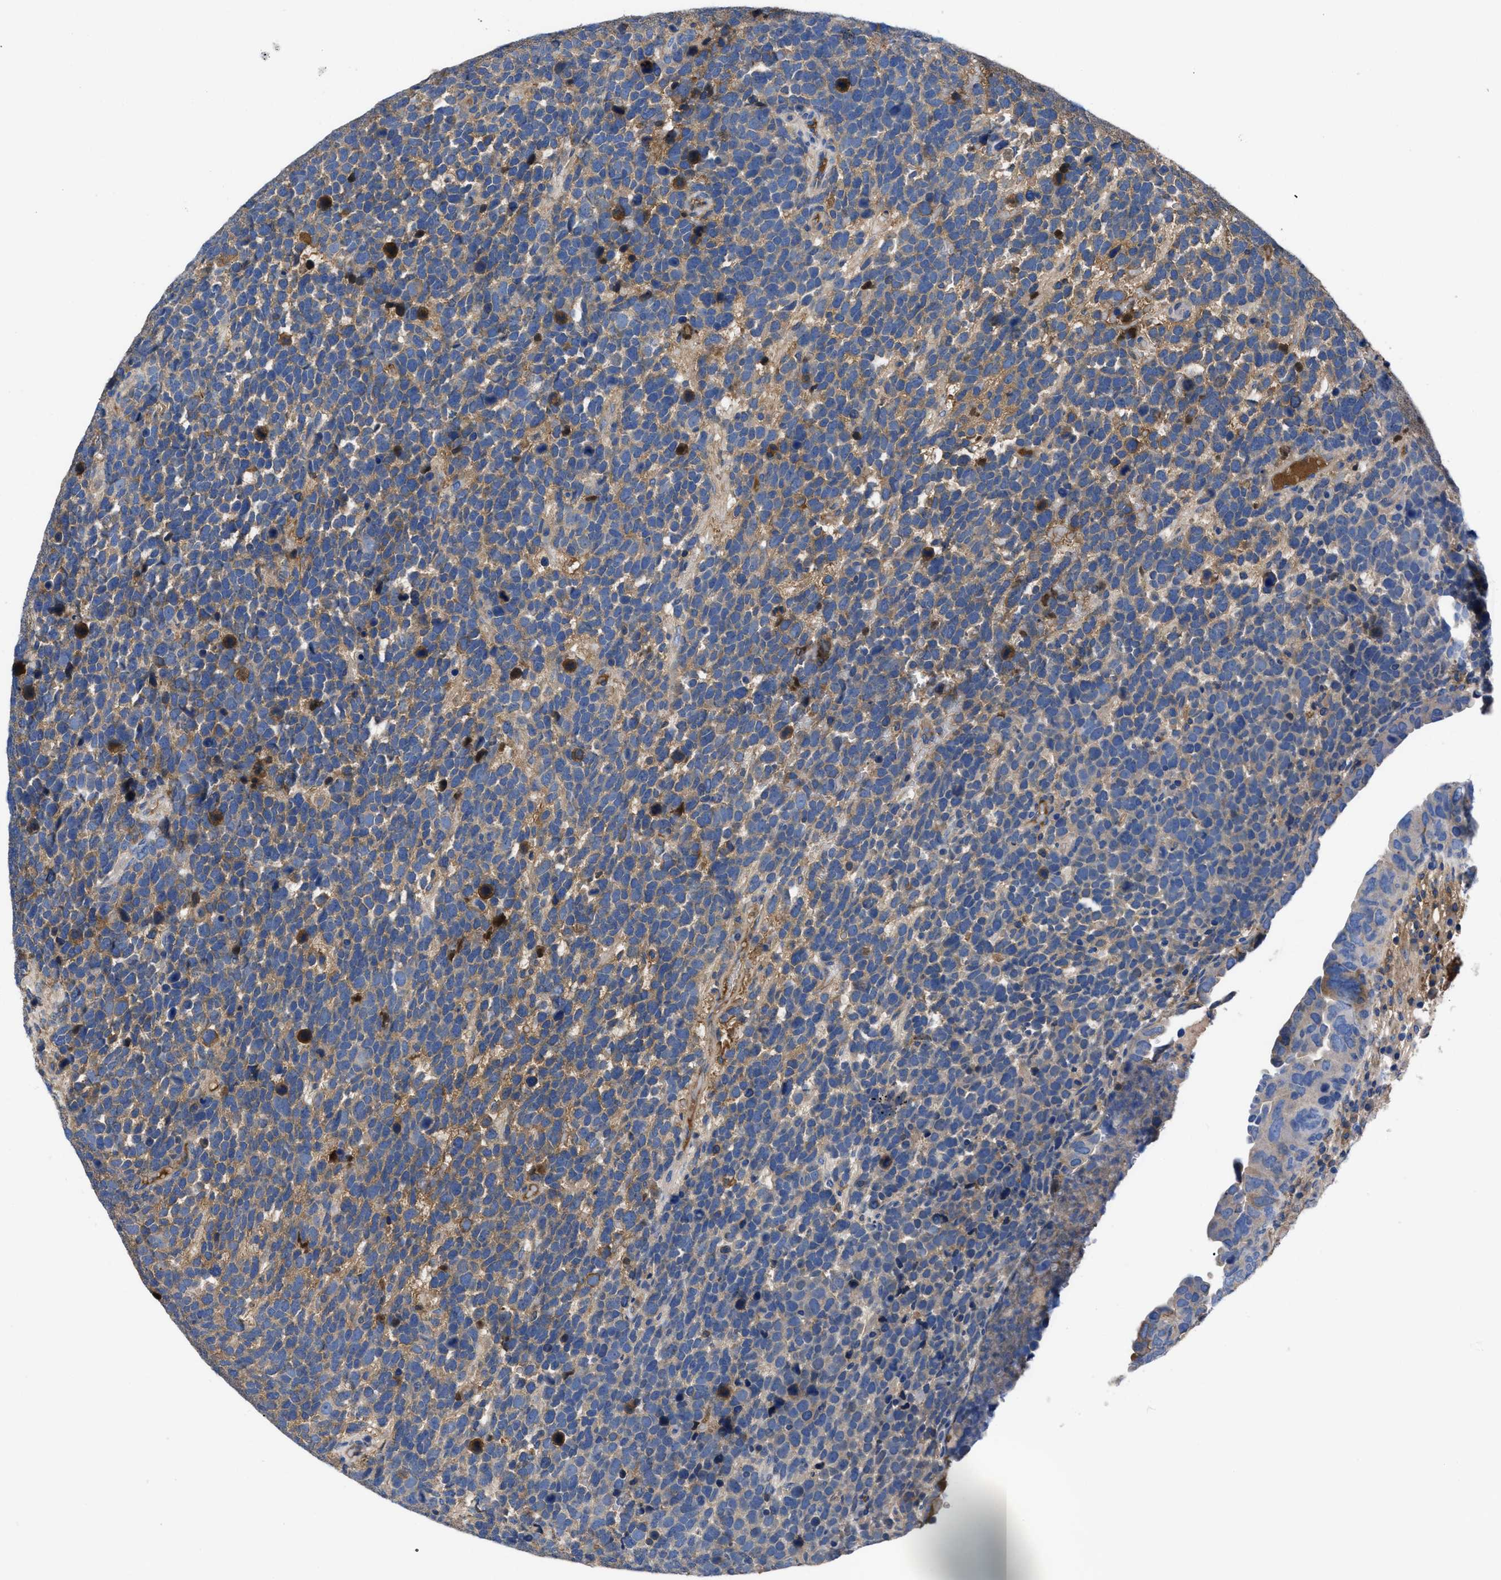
{"staining": {"intensity": "weak", "quantity": "25%-75%", "location": "cytoplasmic/membranous"}, "tissue": "urothelial cancer", "cell_type": "Tumor cells", "image_type": "cancer", "snomed": [{"axis": "morphology", "description": "Urothelial carcinoma, High grade"}, {"axis": "topography", "description": "Urinary bladder"}], "caption": "This is a photomicrograph of immunohistochemistry staining of urothelial carcinoma (high-grade), which shows weak staining in the cytoplasmic/membranous of tumor cells.", "gene": "SERPINA6", "patient": {"sex": "female", "age": 82}}